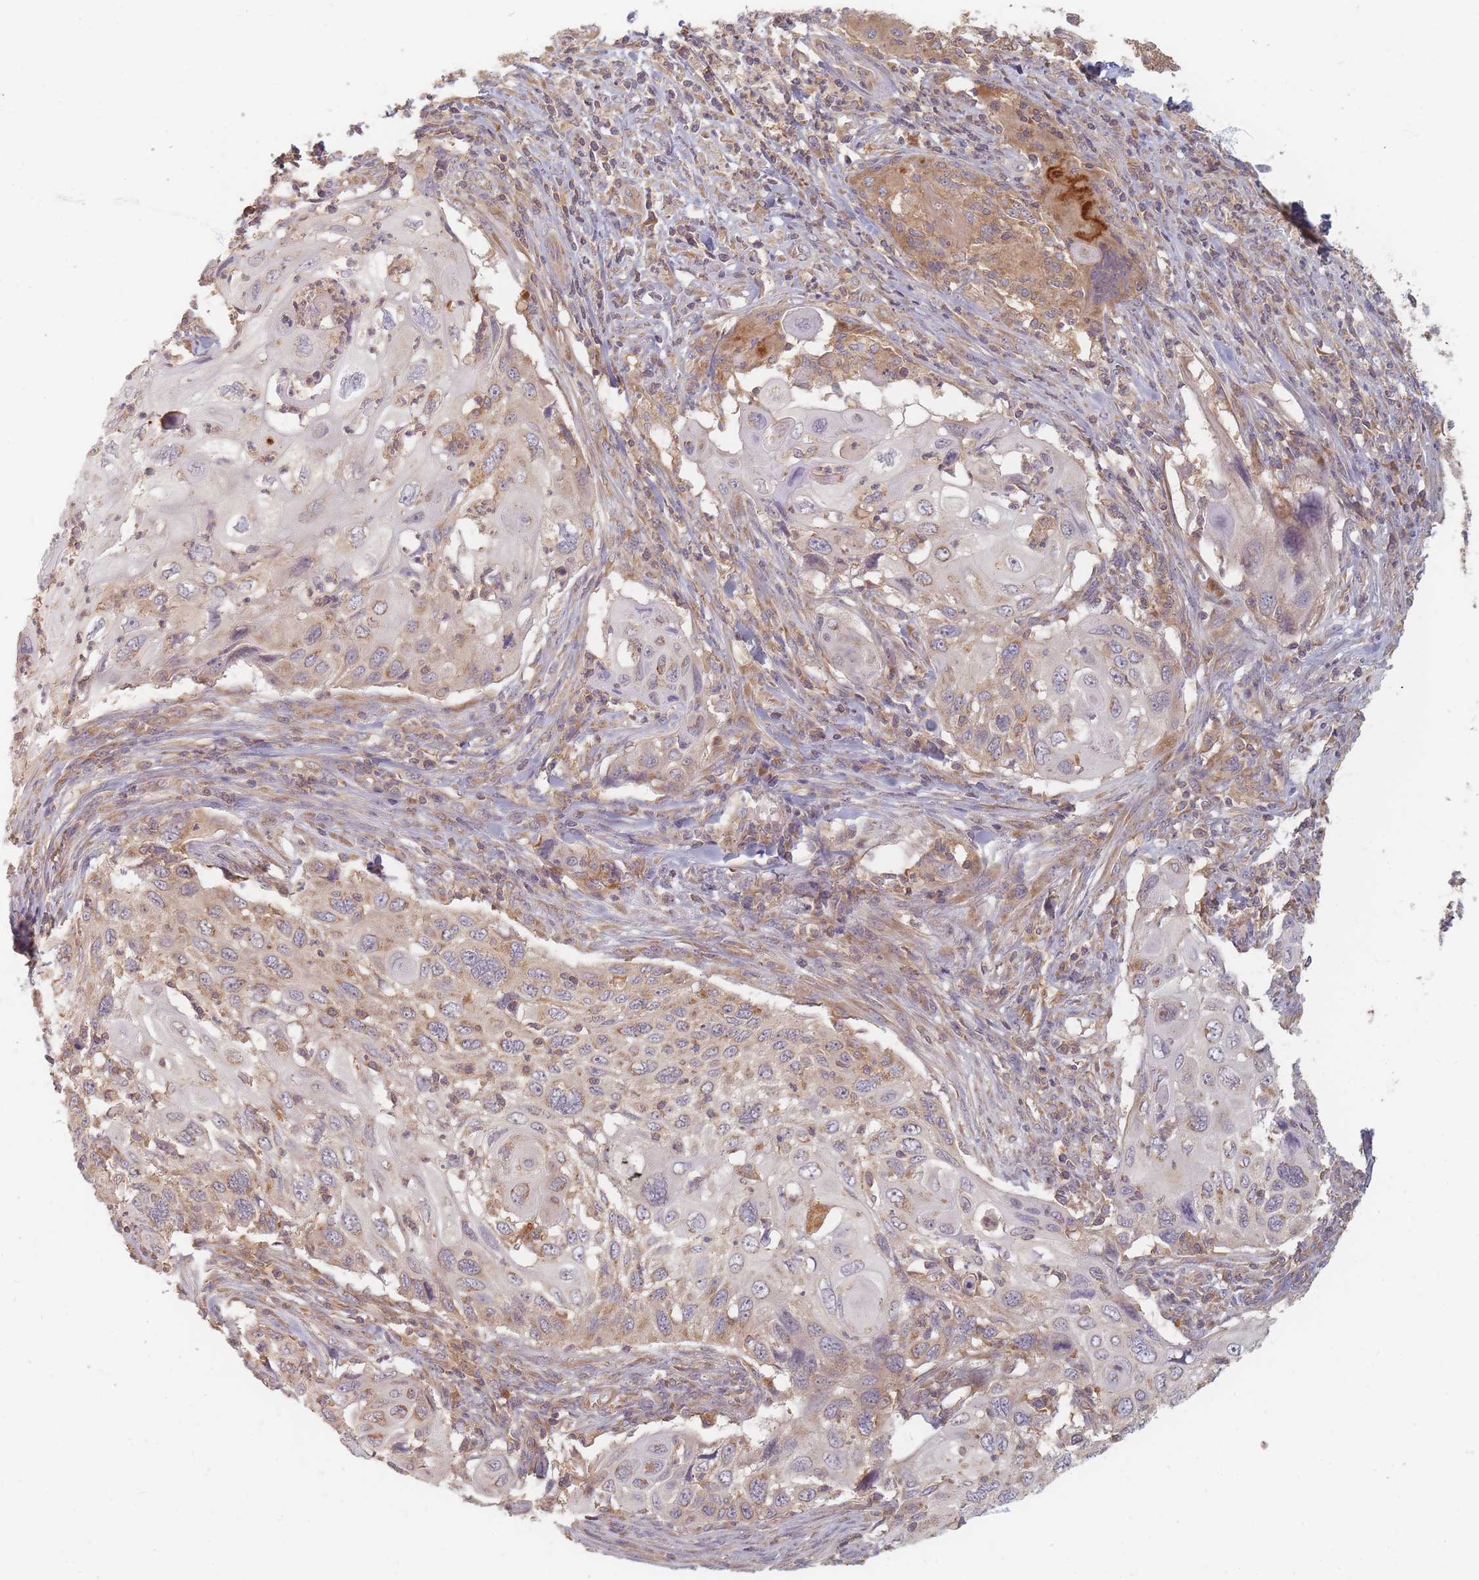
{"staining": {"intensity": "moderate", "quantity": "25%-75%", "location": "cytoplasmic/membranous"}, "tissue": "cervical cancer", "cell_type": "Tumor cells", "image_type": "cancer", "snomed": [{"axis": "morphology", "description": "Squamous cell carcinoma, NOS"}, {"axis": "topography", "description": "Cervix"}], "caption": "Tumor cells reveal moderate cytoplasmic/membranous positivity in approximately 25%-75% of cells in cervical cancer.", "gene": "SLC35F3", "patient": {"sex": "female", "age": 70}}